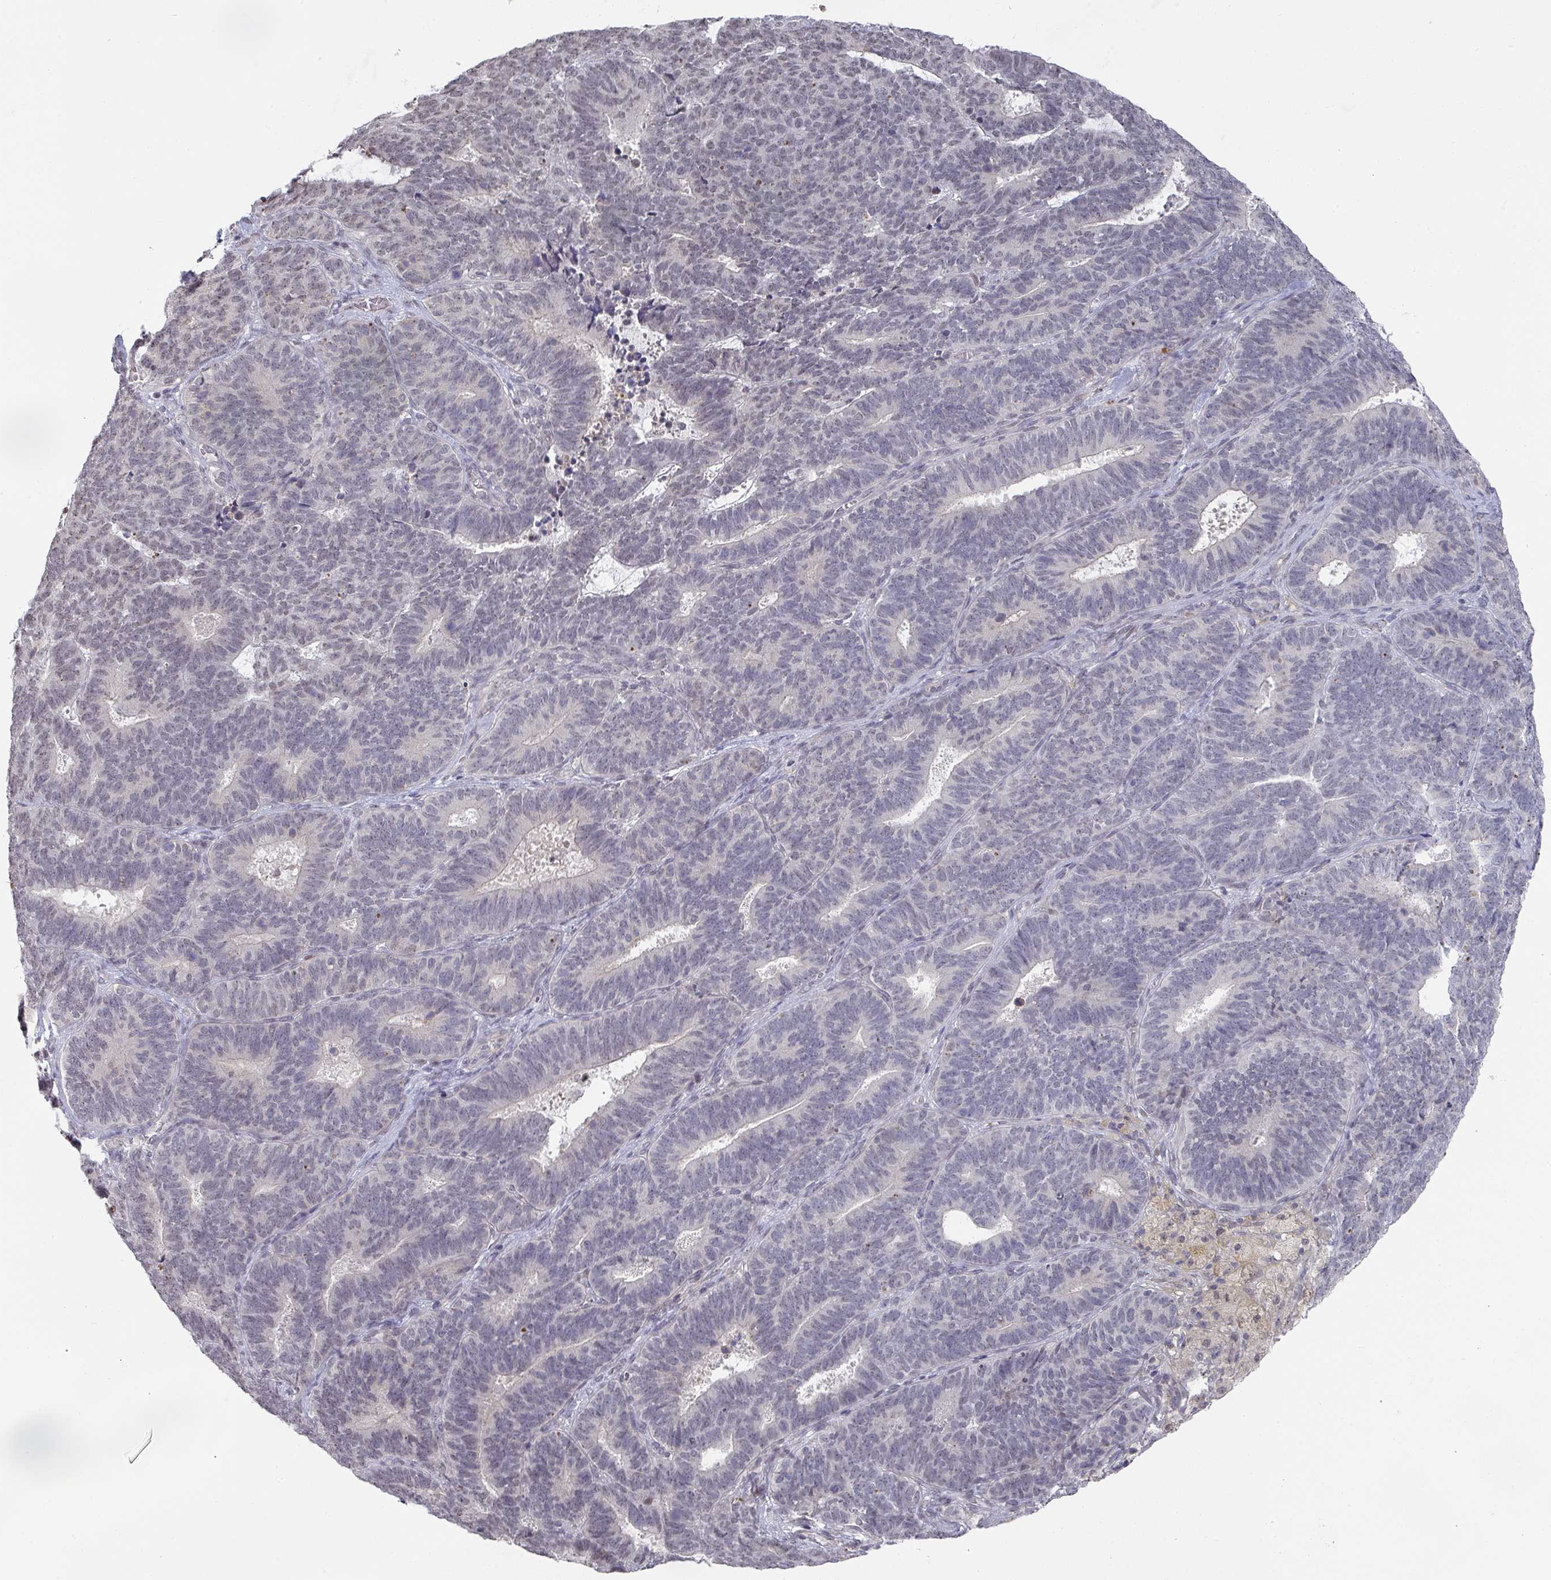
{"staining": {"intensity": "weak", "quantity": "<25%", "location": "nuclear"}, "tissue": "endometrial cancer", "cell_type": "Tumor cells", "image_type": "cancer", "snomed": [{"axis": "morphology", "description": "Adenocarcinoma, NOS"}, {"axis": "topography", "description": "Endometrium"}], "caption": "High magnification brightfield microscopy of endometrial cancer stained with DAB (brown) and counterstained with hematoxylin (blue): tumor cells show no significant staining.", "gene": "ZNF654", "patient": {"sex": "female", "age": 70}}